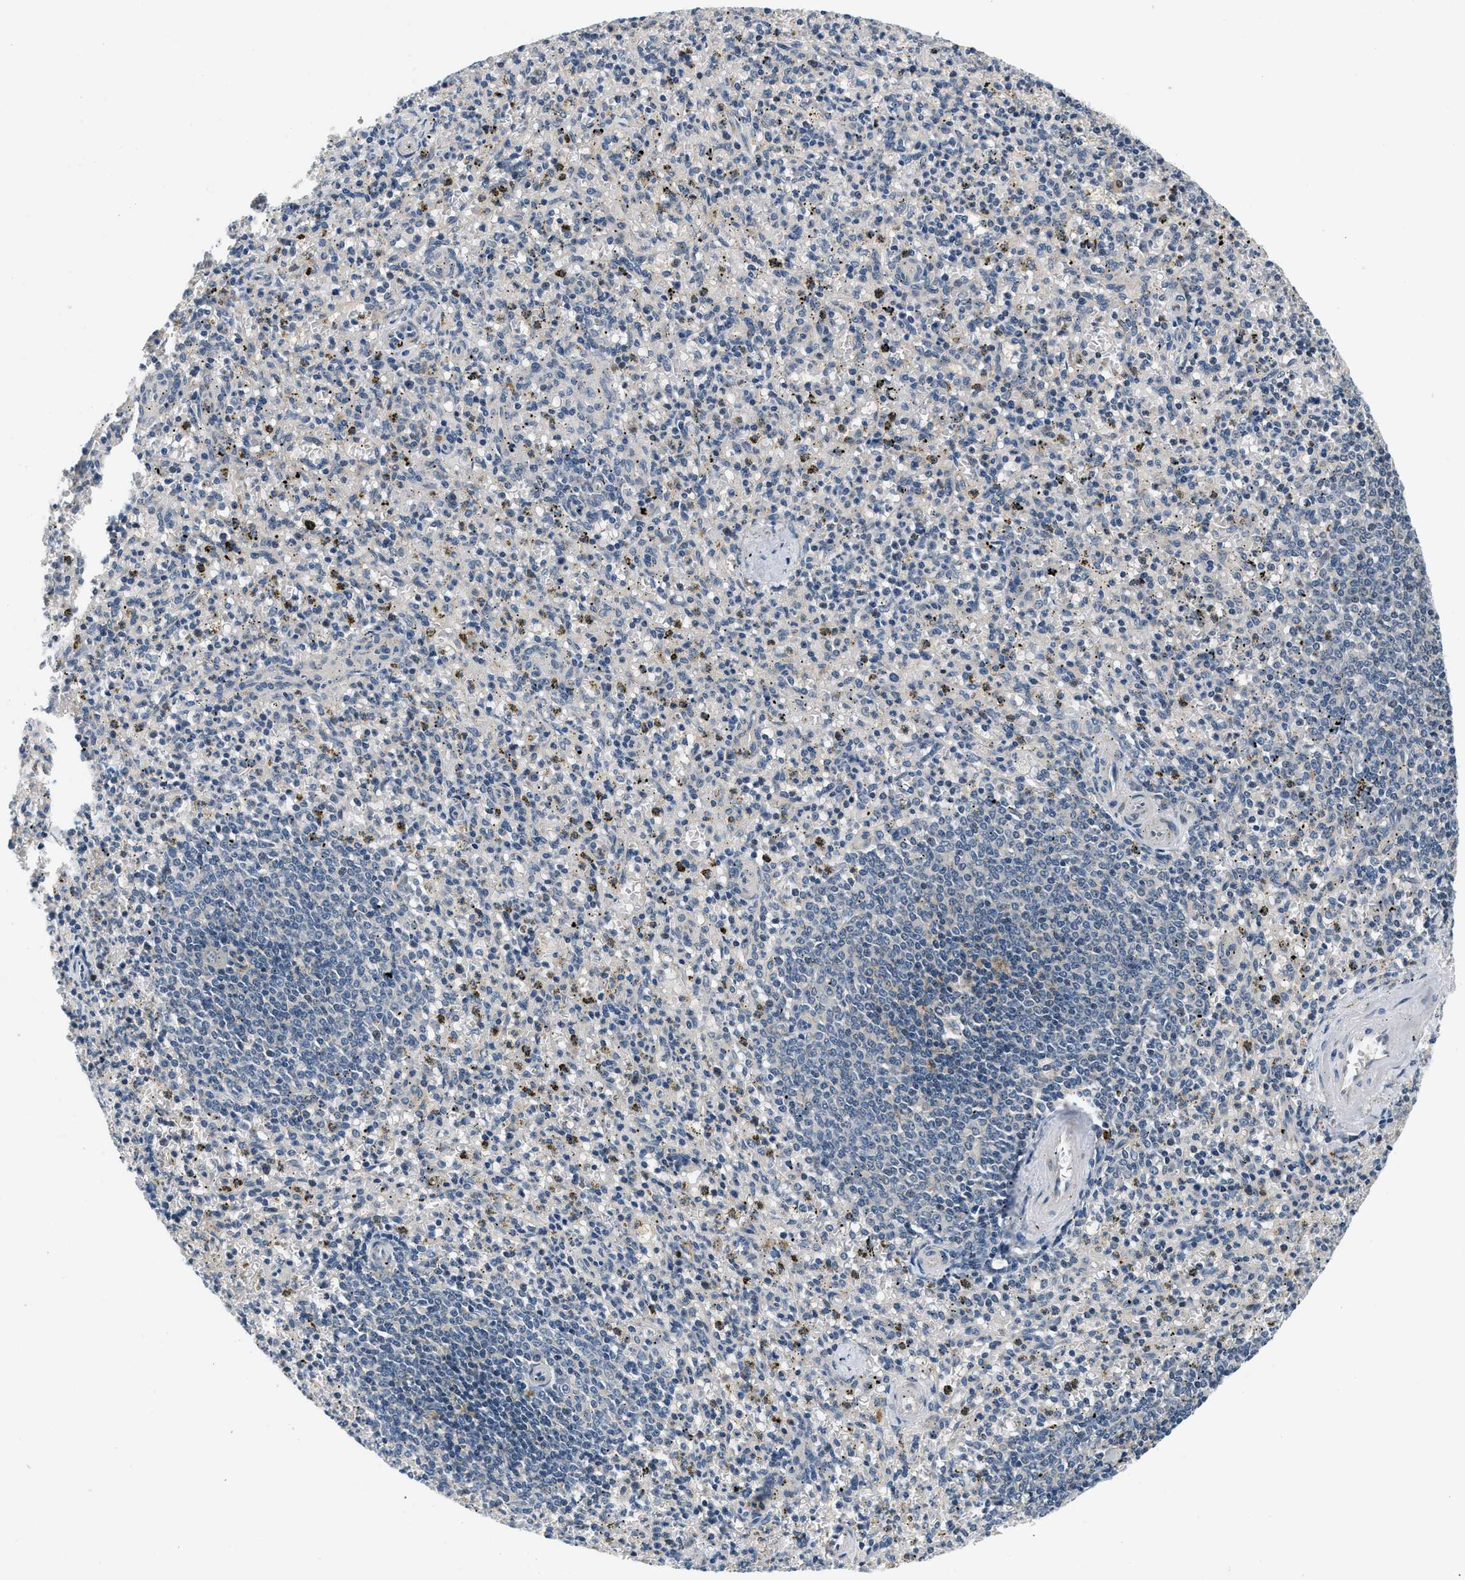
{"staining": {"intensity": "negative", "quantity": "none", "location": "none"}, "tissue": "spleen", "cell_type": "Cells in red pulp", "image_type": "normal", "snomed": [{"axis": "morphology", "description": "Normal tissue, NOS"}, {"axis": "topography", "description": "Spleen"}], "caption": "A high-resolution micrograph shows IHC staining of benign spleen, which displays no significant staining in cells in red pulp.", "gene": "YAE1", "patient": {"sex": "male", "age": 72}}